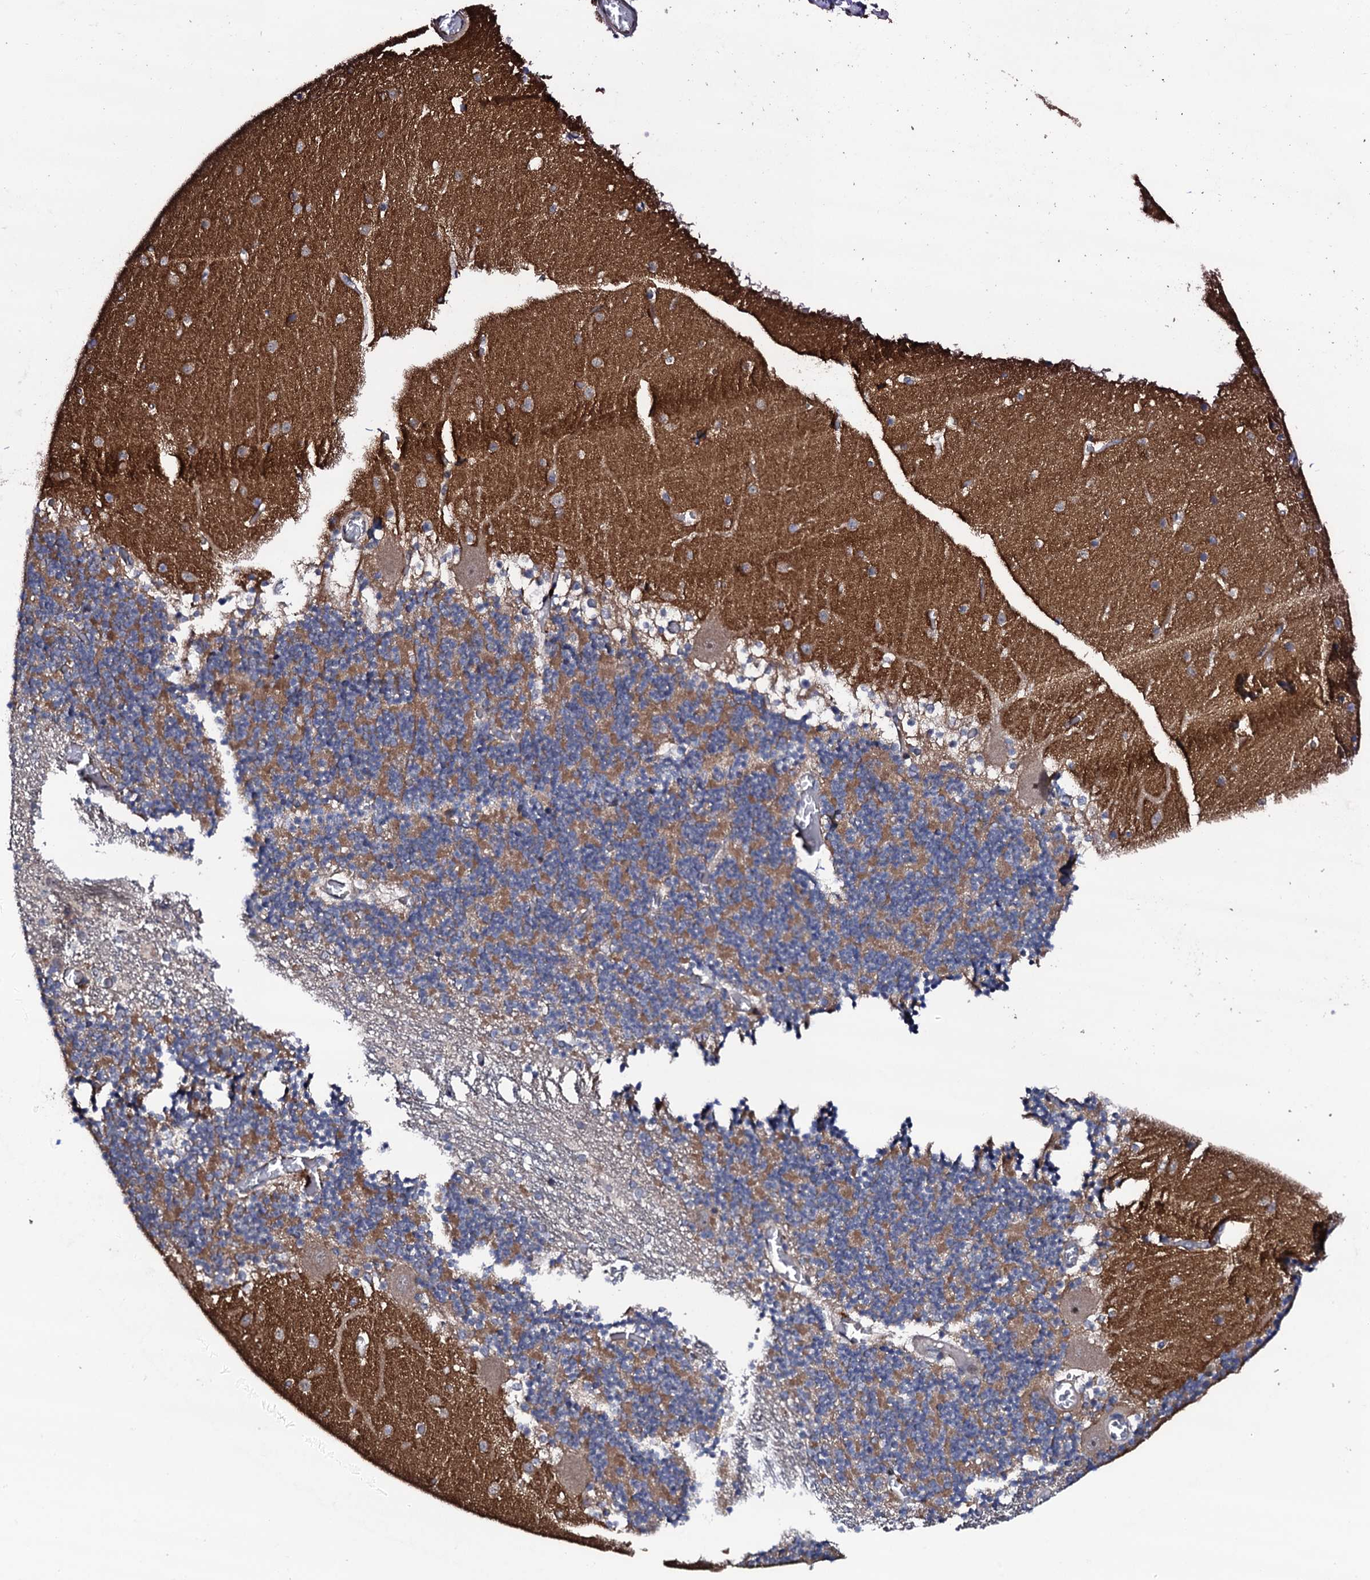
{"staining": {"intensity": "moderate", "quantity": "25%-75%", "location": "cytoplasmic/membranous"}, "tissue": "cerebellum", "cell_type": "Cells in granular layer", "image_type": "normal", "snomed": [{"axis": "morphology", "description": "Normal tissue, NOS"}, {"axis": "topography", "description": "Cerebellum"}], "caption": "Moderate cytoplasmic/membranous staining is appreciated in about 25%-75% of cells in granular layer in unremarkable cerebellum.", "gene": "CIAO2A", "patient": {"sex": "female", "age": 28}}